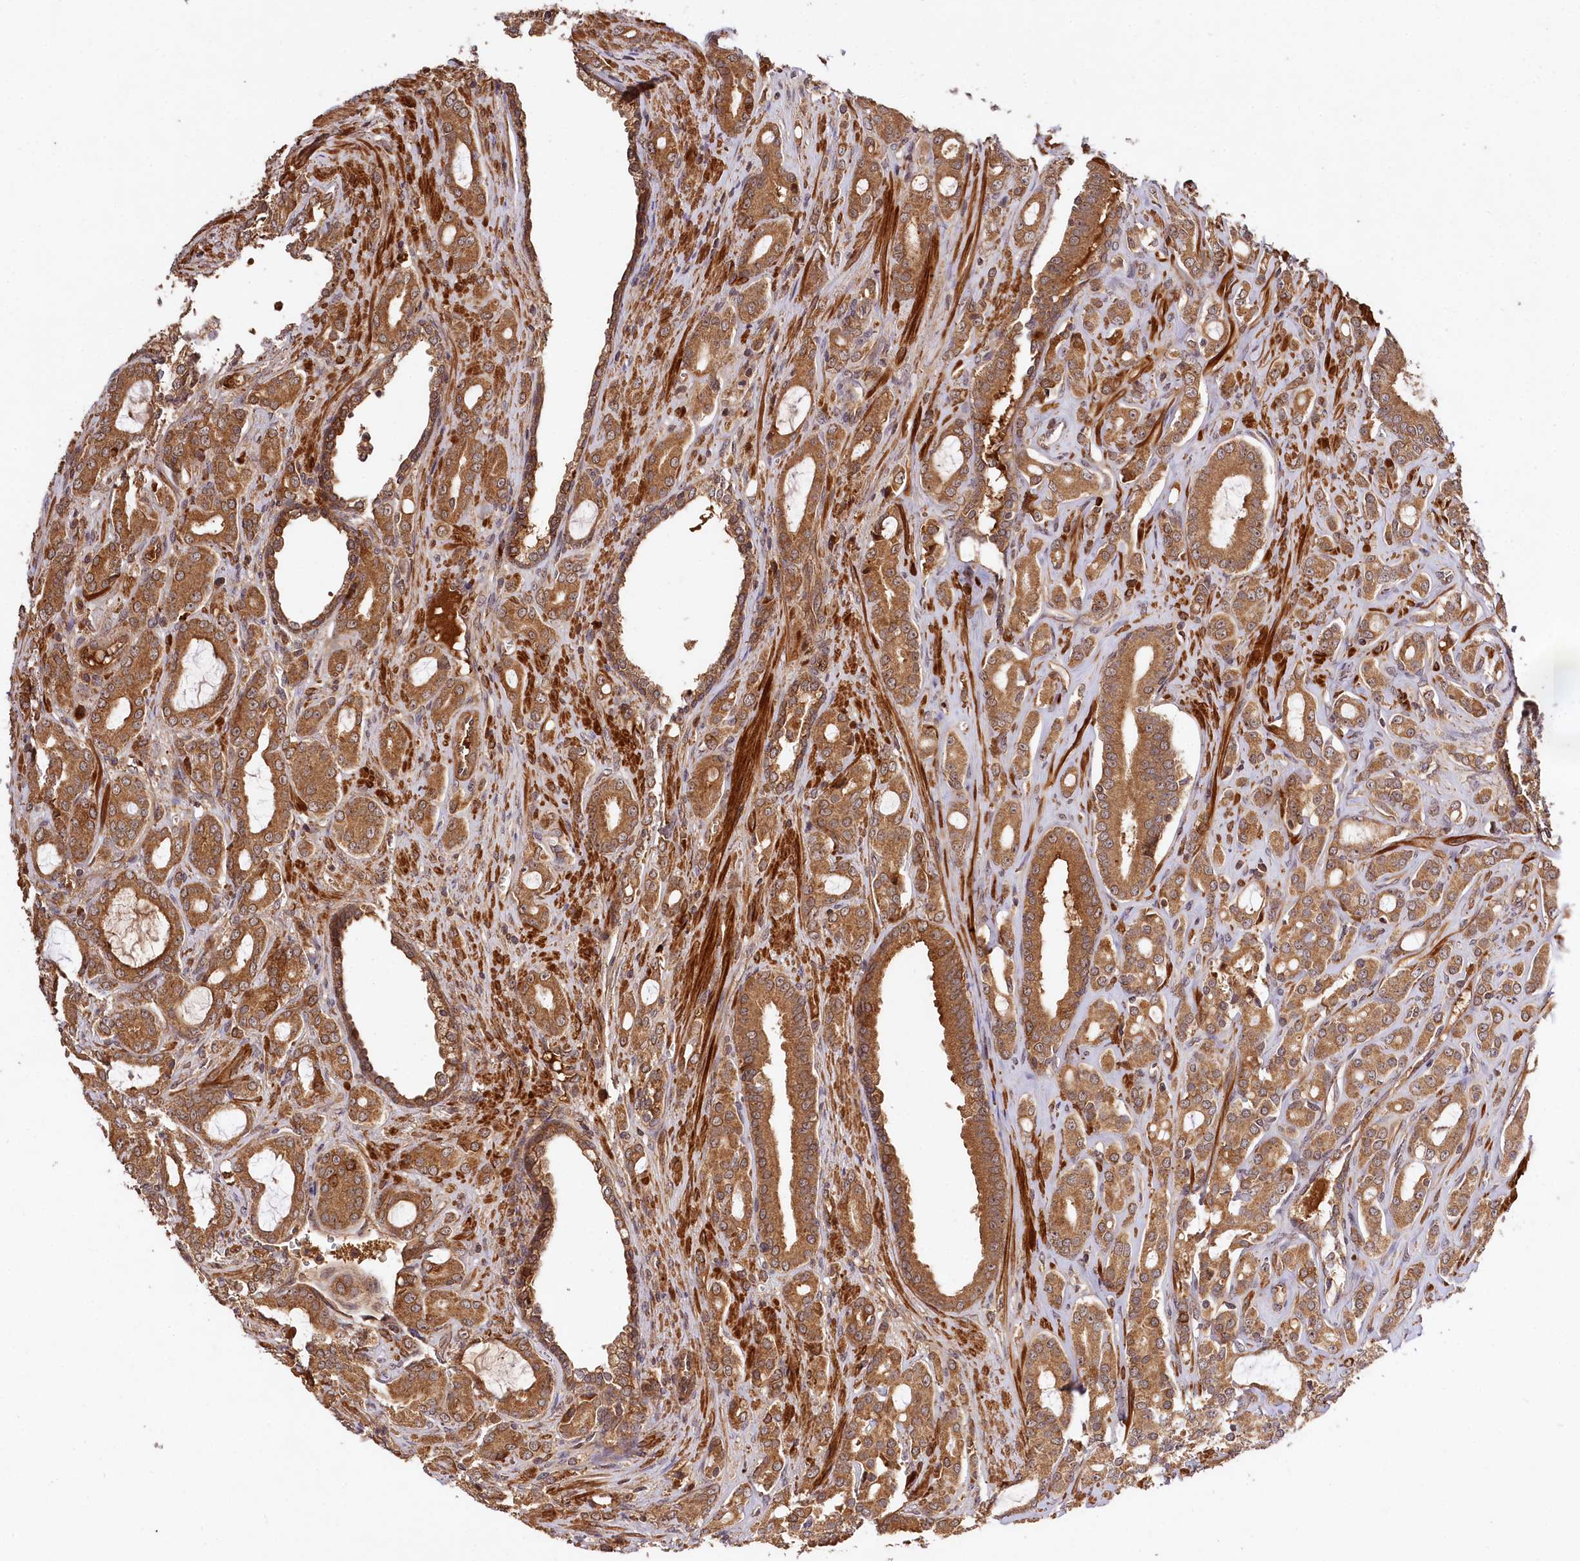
{"staining": {"intensity": "moderate", "quantity": ">75%", "location": "cytoplasmic/membranous"}, "tissue": "prostate cancer", "cell_type": "Tumor cells", "image_type": "cancer", "snomed": [{"axis": "morphology", "description": "Adenocarcinoma, High grade"}, {"axis": "topography", "description": "Prostate"}], "caption": "Moderate cytoplasmic/membranous expression is present in about >75% of tumor cells in prostate high-grade adenocarcinoma.", "gene": "MCF2L2", "patient": {"sex": "male", "age": 72}}